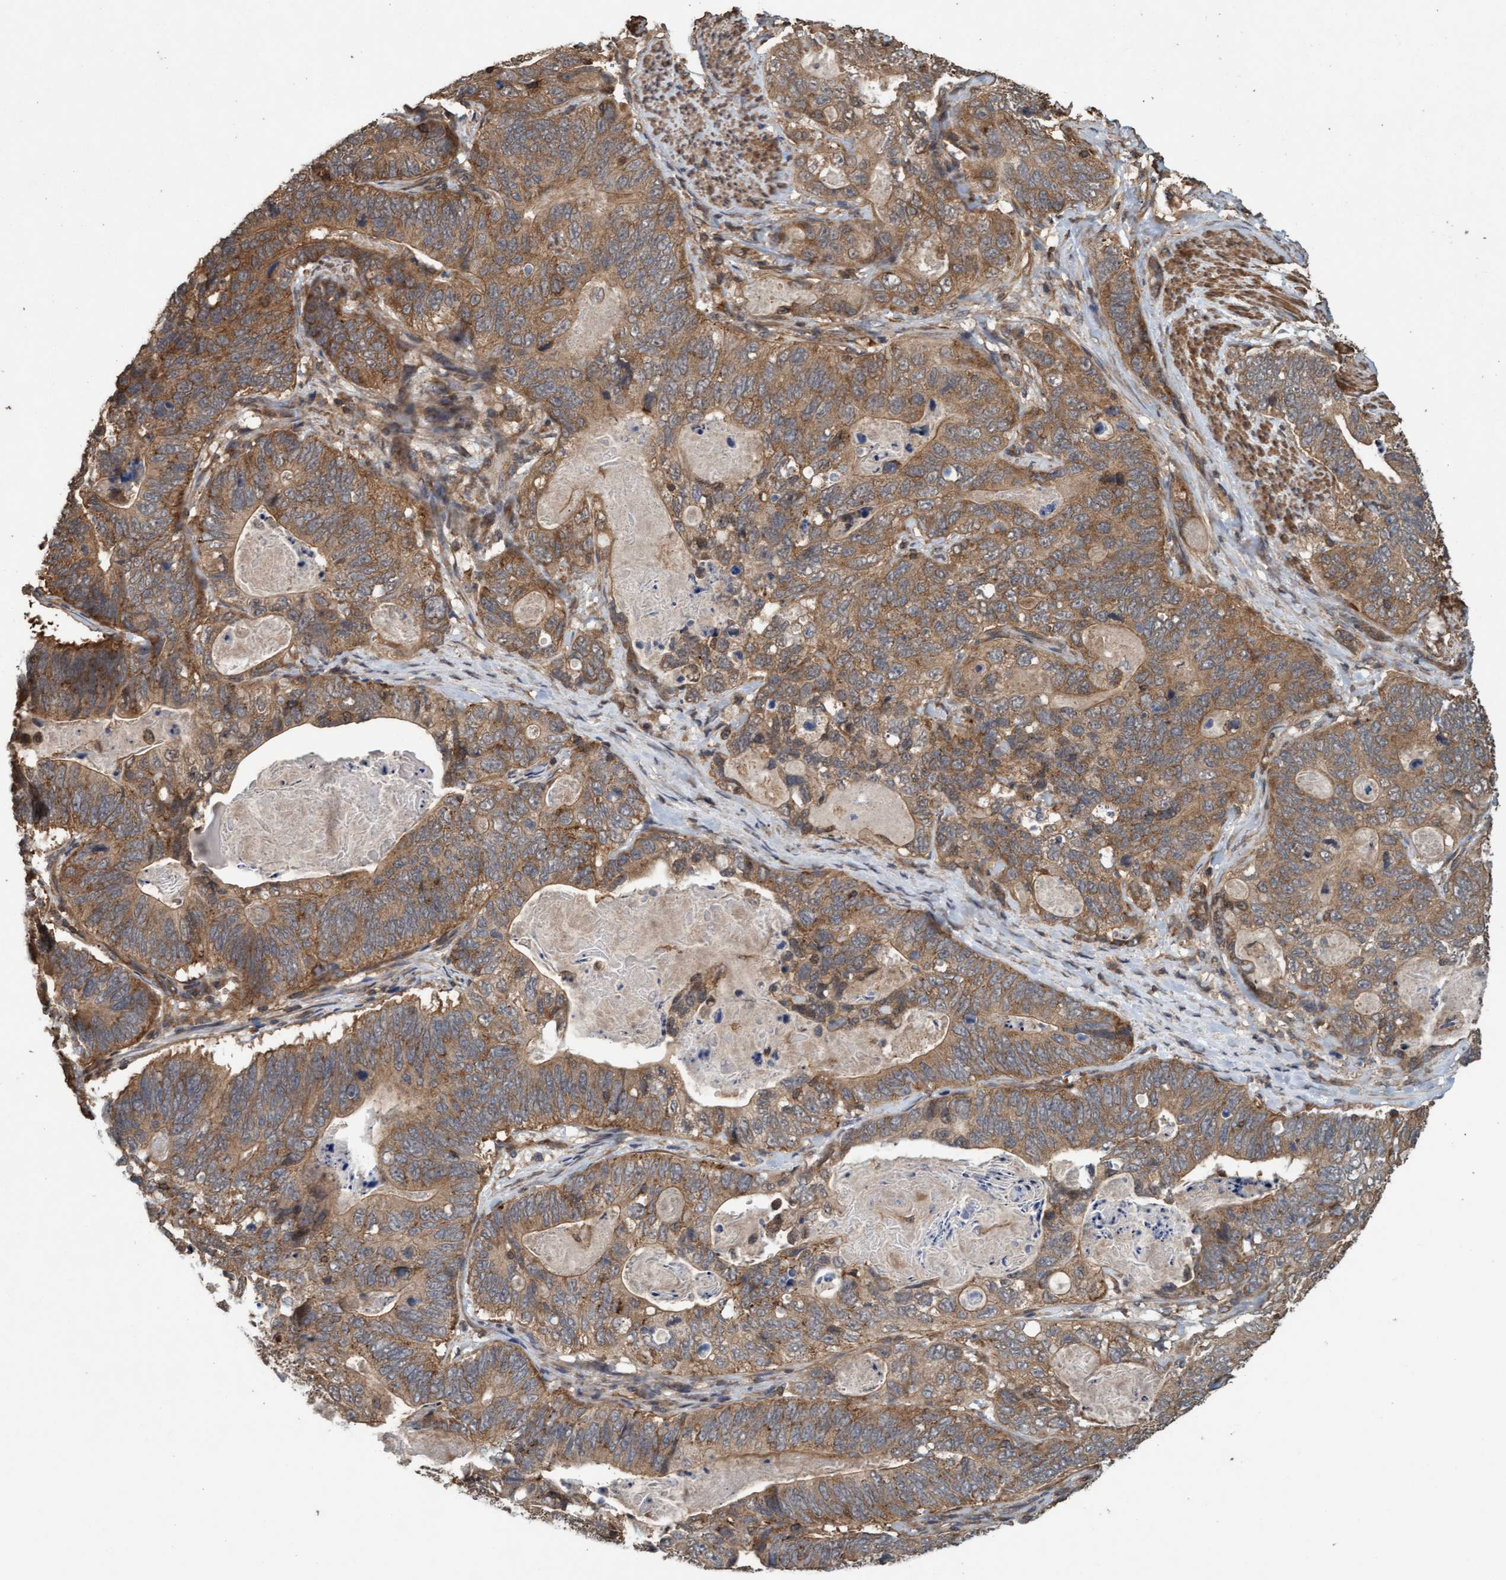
{"staining": {"intensity": "moderate", "quantity": ">75%", "location": "cytoplasmic/membranous"}, "tissue": "stomach cancer", "cell_type": "Tumor cells", "image_type": "cancer", "snomed": [{"axis": "morphology", "description": "Normal tissue, NOS"}, {"axis": "morphology", "description": "Adenocarcinoma, NOS"}, {"axis": "topography", "description": "Stomach"}], "caption": "Protein staining by immunohistochemistry (IHC) shows moderate cytoplasmic/membranous positivity in approximately >75% of tumor cells in adenocarcinoma (stomach).", "gene": "FXR2", "patient": {"sex": "female", "age": 89}}